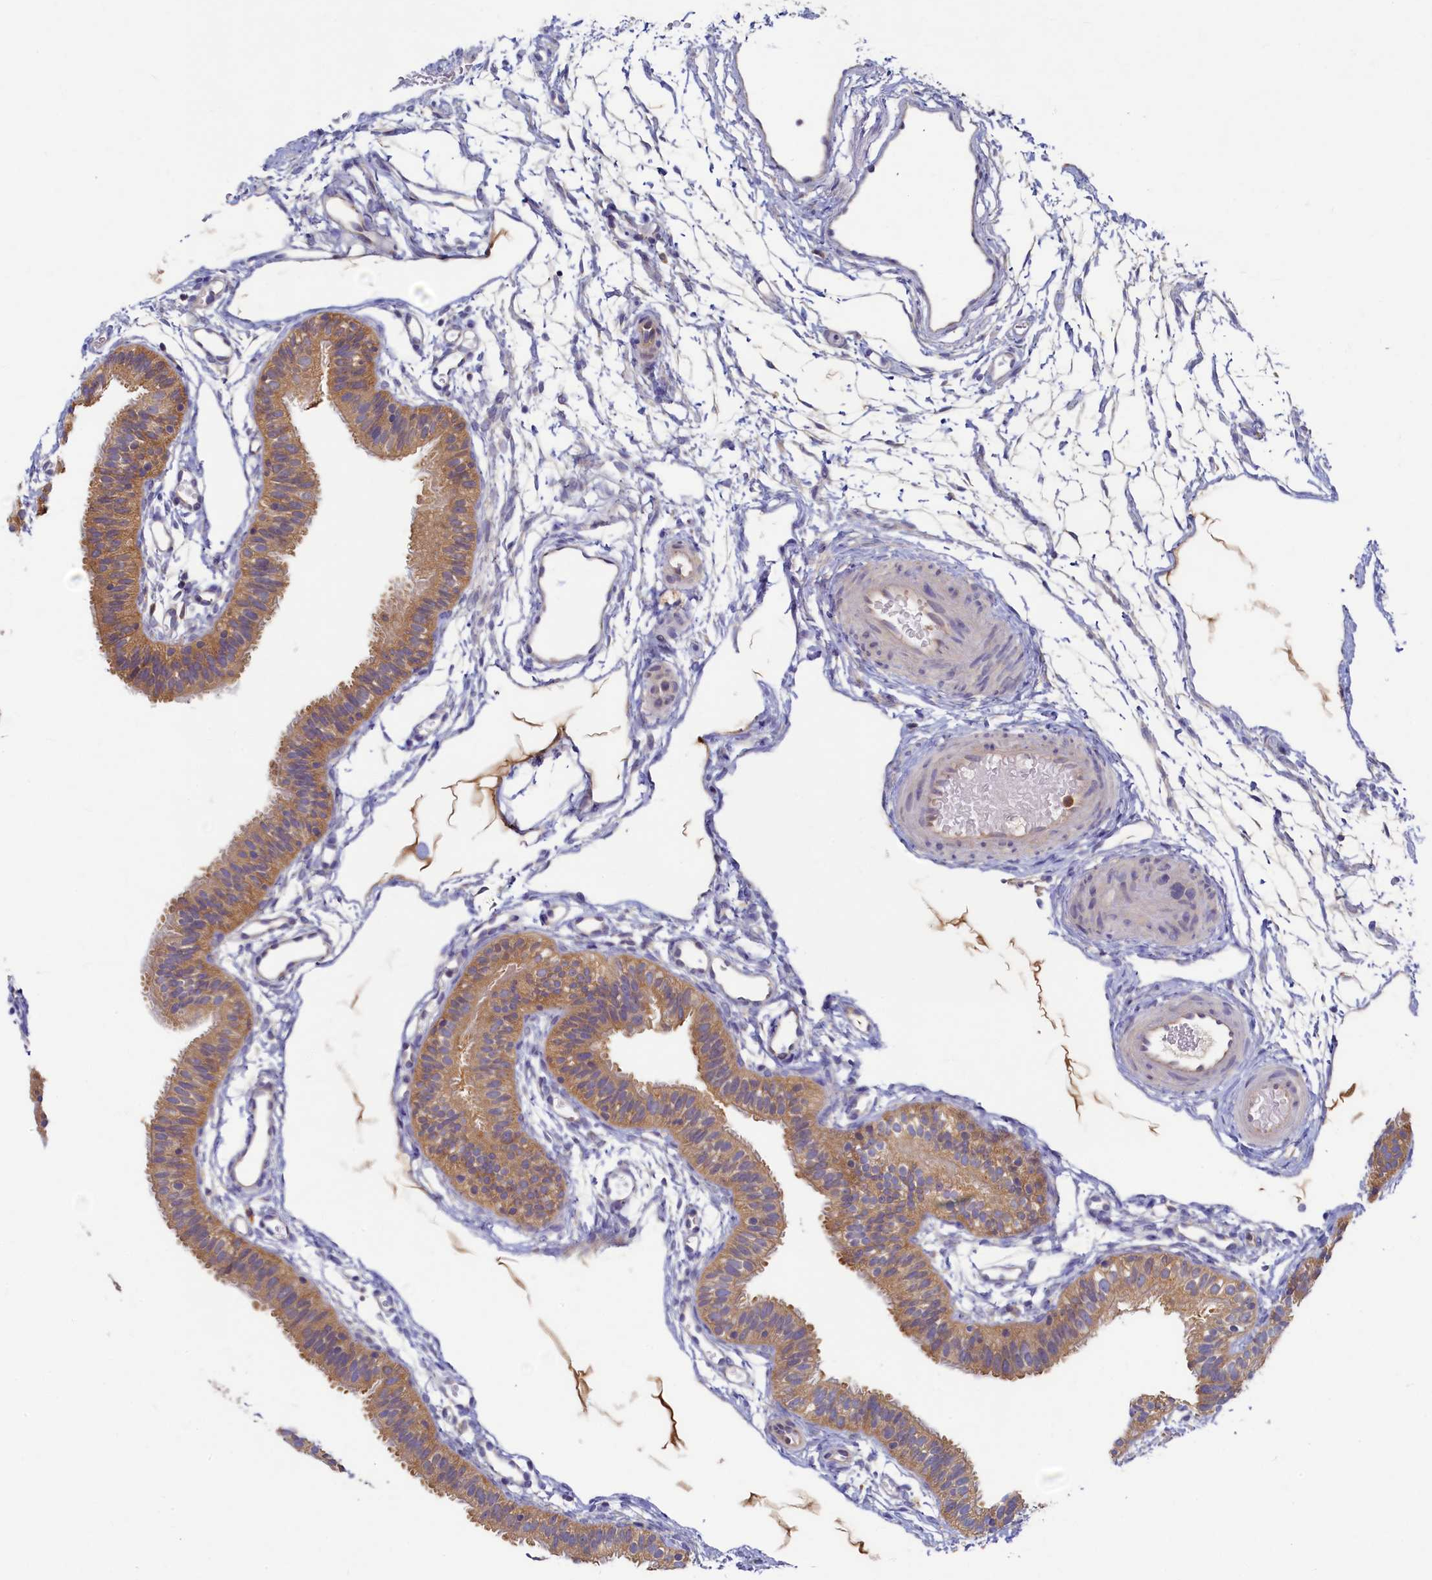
{"staining": {"intensity": "moderate", "quantity": ">75%", "location": "cytoplasmic/membranous"}, "tissue": "fallopian tube", "cell_type": "Glandular cells", "image_type": "normal", "snomed": [{"axis": "morphology", "description": "Normal tissue, NOS"}, {"axis": "topography", "description": "Fallopian tube"}], "caption": "Immunohistochemical staining of unremarkable human fallopian tube shows >75% levels of moderate cytoplasmic/membranous protein expression in about >75% of glandular cells. (DAB (3,3'-diaminobenzidine) IHC with brightfield microscopy, high magnification).", "gene": "TIMM8B", "patient": {"sex": "female", "age": 35}}